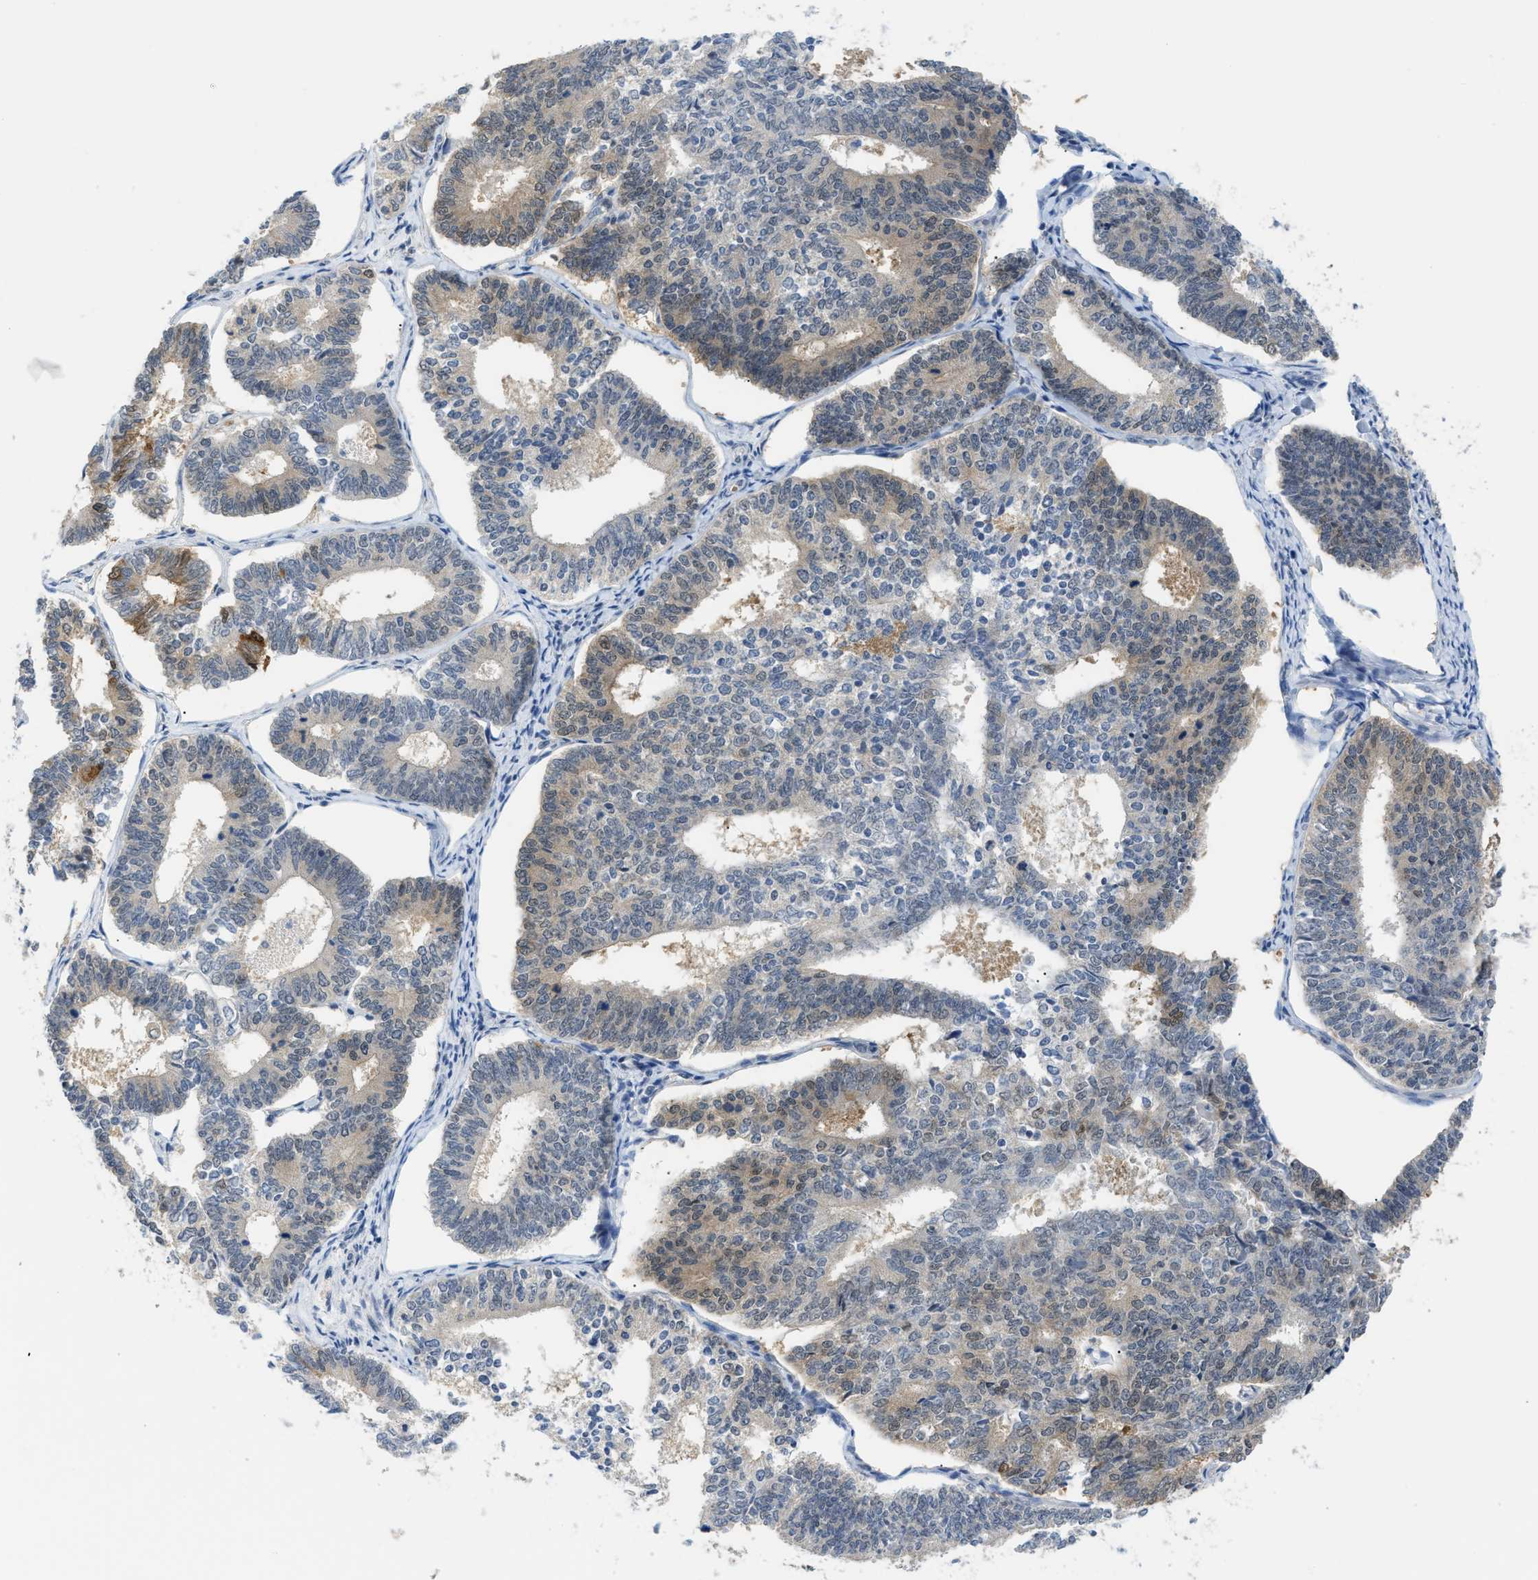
{"staining": {"intensity": "moderate", "quantity": "25%-75%", "location": "cytoplasmic/membranous,nuclear"}, "tissue": "endometrial cancer", "cell_type": "Tumor cells", "image_type": "cancer", "snomed": [{"axis": "morphology", "description": "Adenocarcinoma, NOS"}, {"axis": "topography", "description": "Endometrium"}], "caption": "About 25%-75% of tumor cells in human endometrial cancer (adenocarcinoma) exhibit moderate cytoplasmic/membranous and nuclear protein staining as visualized by brown immunohistochemical staining.", "gene": "PSAT1", "patient": {"sex": "female", "age": 70}}